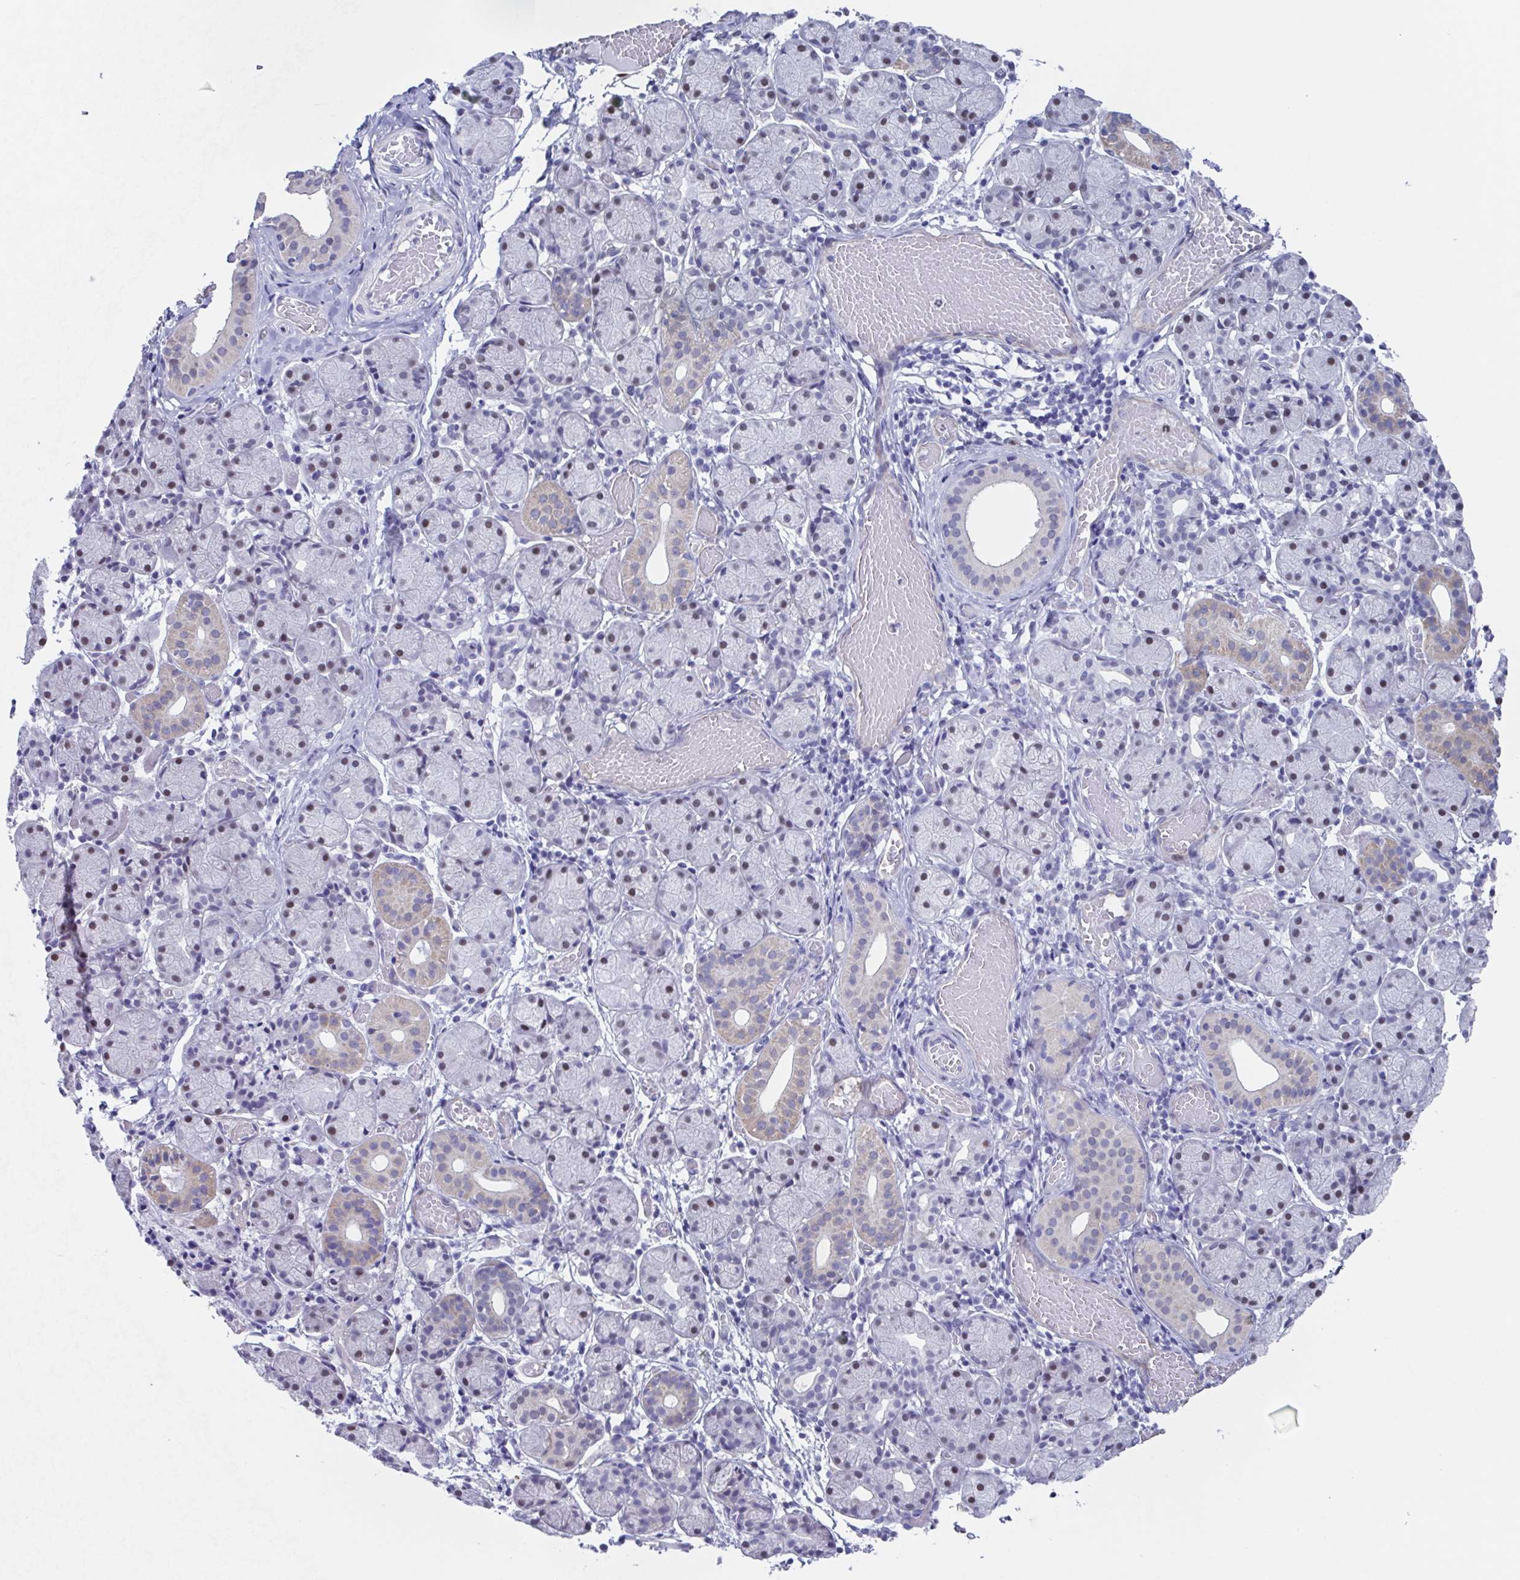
{"staining": {"intensity": "weak", "quantity": "<25%", "location": "cytoplasmic/membranous"}, "tissue": "salivary gland", "cell_type": "Glandular cells", "image_type": "normal", "snomed": [{"axis": "morphology", "description": "Normal tissue, NOS"}, {"axis": "topography", "description": "Salivary gland"}], "caption": "The micrograph displays no staining of glandular cells in normal salivary gland. The staining is performed using DAB brown chromogen with nuclei counter-stained in using hematoxylin.", "gene": "PBOV1", "patient": {"sex": "female", "age": 24}}